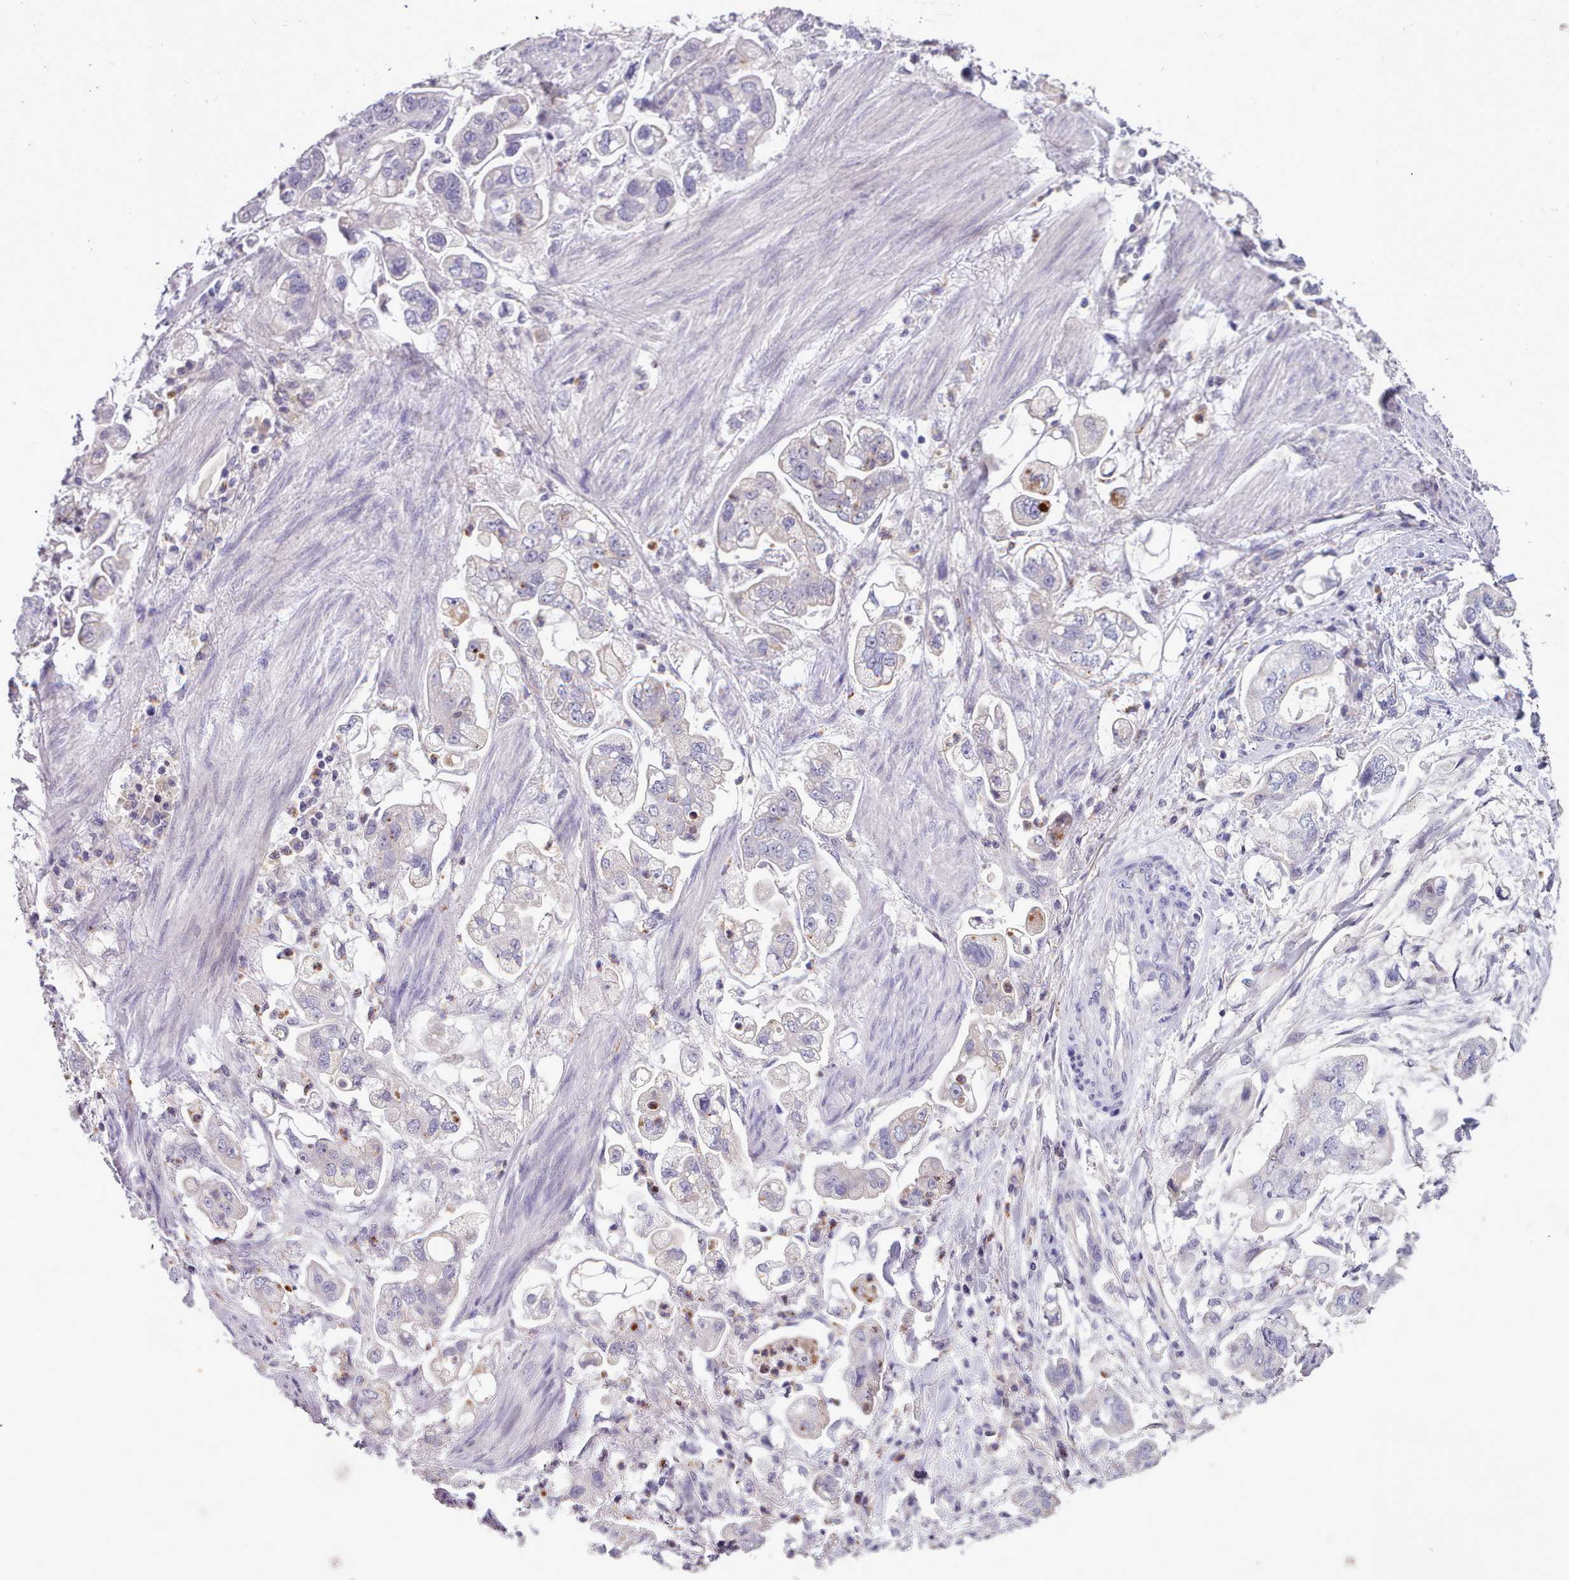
{"staining": {"intensity": "negative", "quantity": "none", "location": "none"}, "tissue": "stomach cancer", "cell_type": "Tumor cells", "image_type": "cancer", "snomed": [{"axis": "morphology", "description": "Adenocarcinoma, NOS"}, {"axis": "topography", "description": "Stomach"}], "caption": "The photomicrograph reveals no staining of tumor cells in stomach adenocarcinoma.", "gene": "KCTD16", "patient": {"sex": "male", "age": 62}}